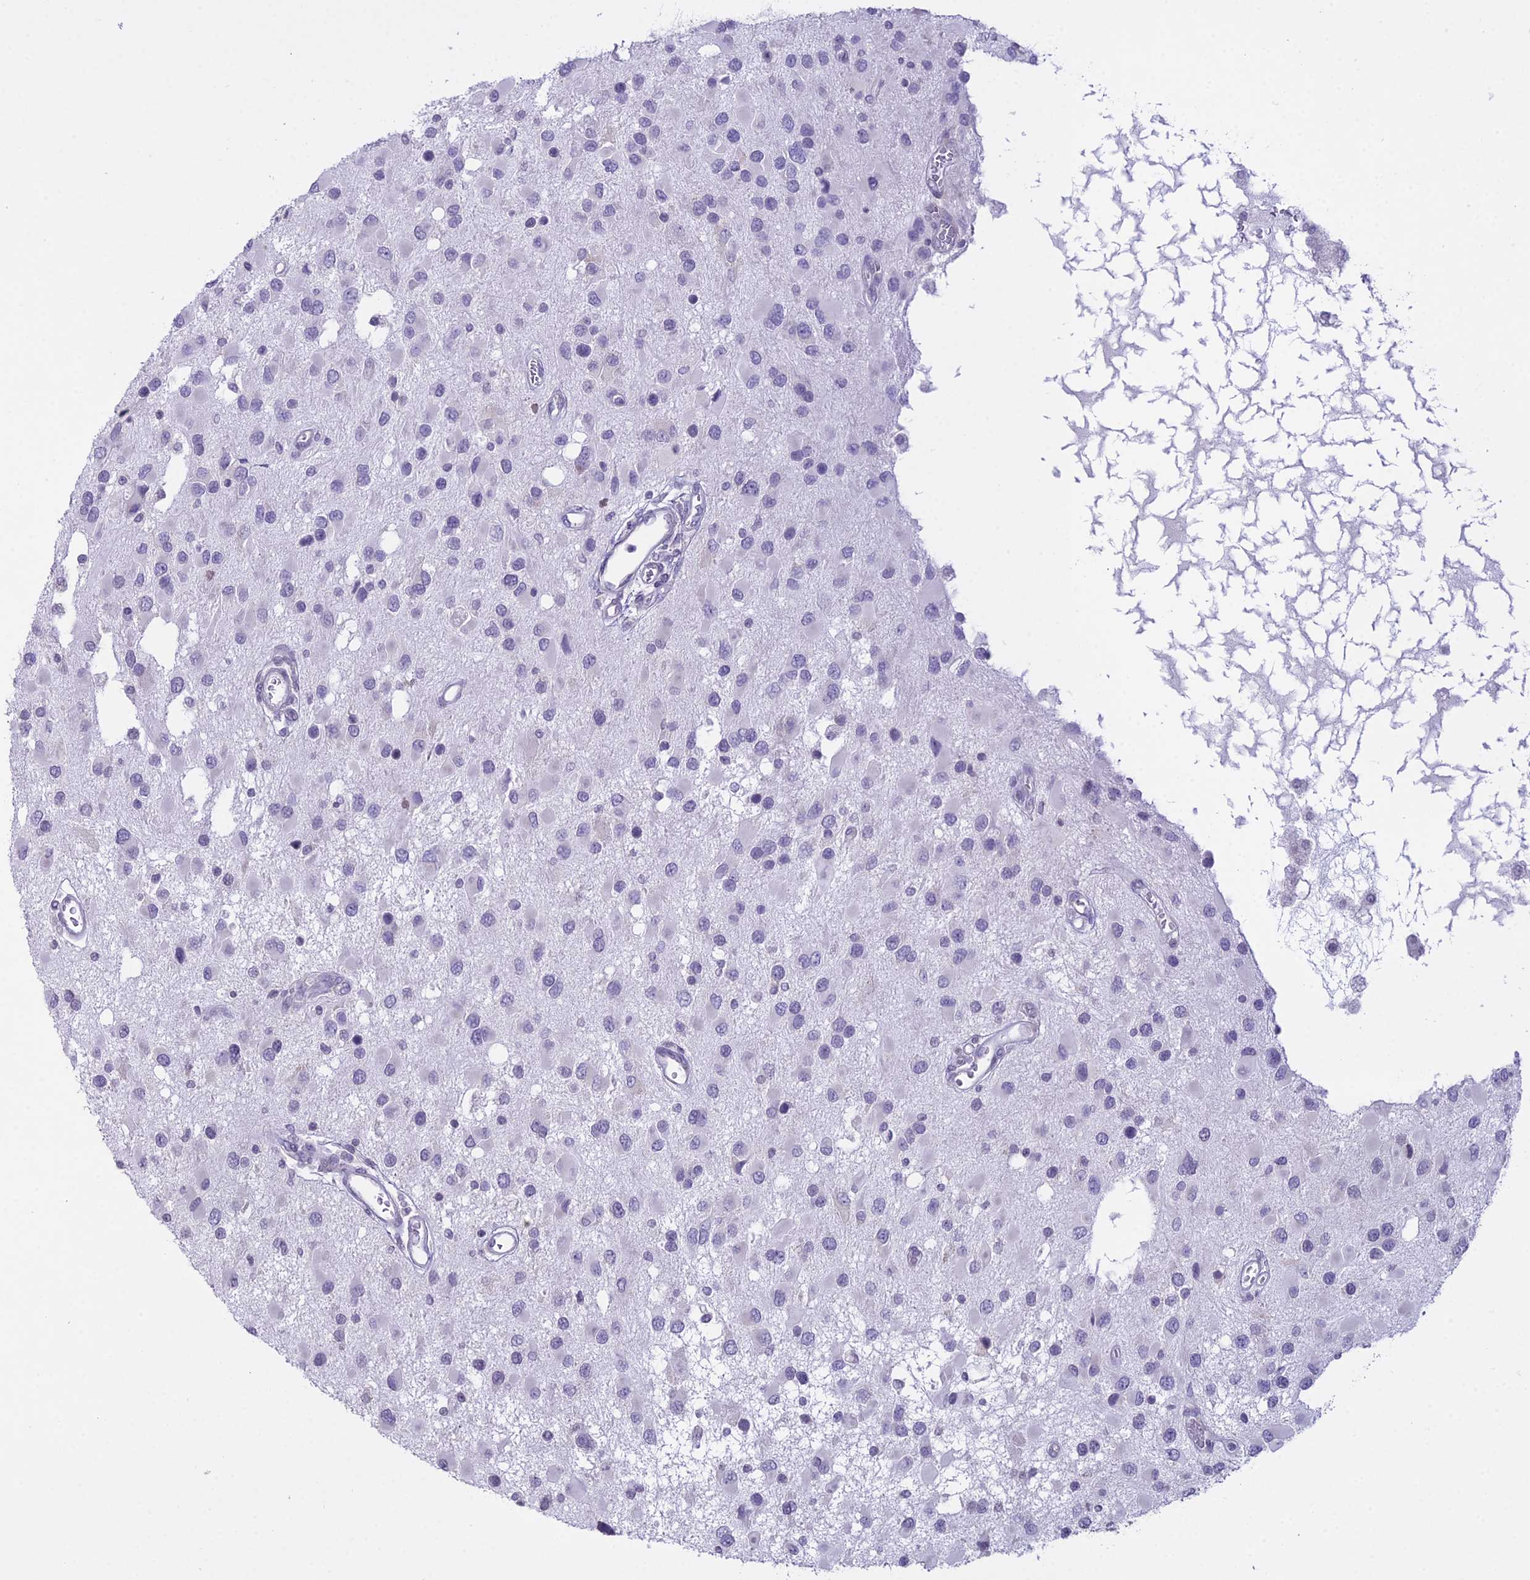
{"staining": {"intensity": "negative", "quantity": "none", "location": "none"}, "tissue": "glioma", "cell_type": "Tumor cells", "image_type": "cancer", "snomed": [{"axis": "morphology", "description": "Glioma, malignant, High grade"}, {"axis": "topography", "description": "Brain"}], "caption": "This image is of glioma stained with immunohistochemistry (IHC) to label a protein in brown with the nuclei are counter-stained blue. There is no positivity in tumor cells.", "gene": "RPS26", "patient": {"sex": "male", "age": 53}}